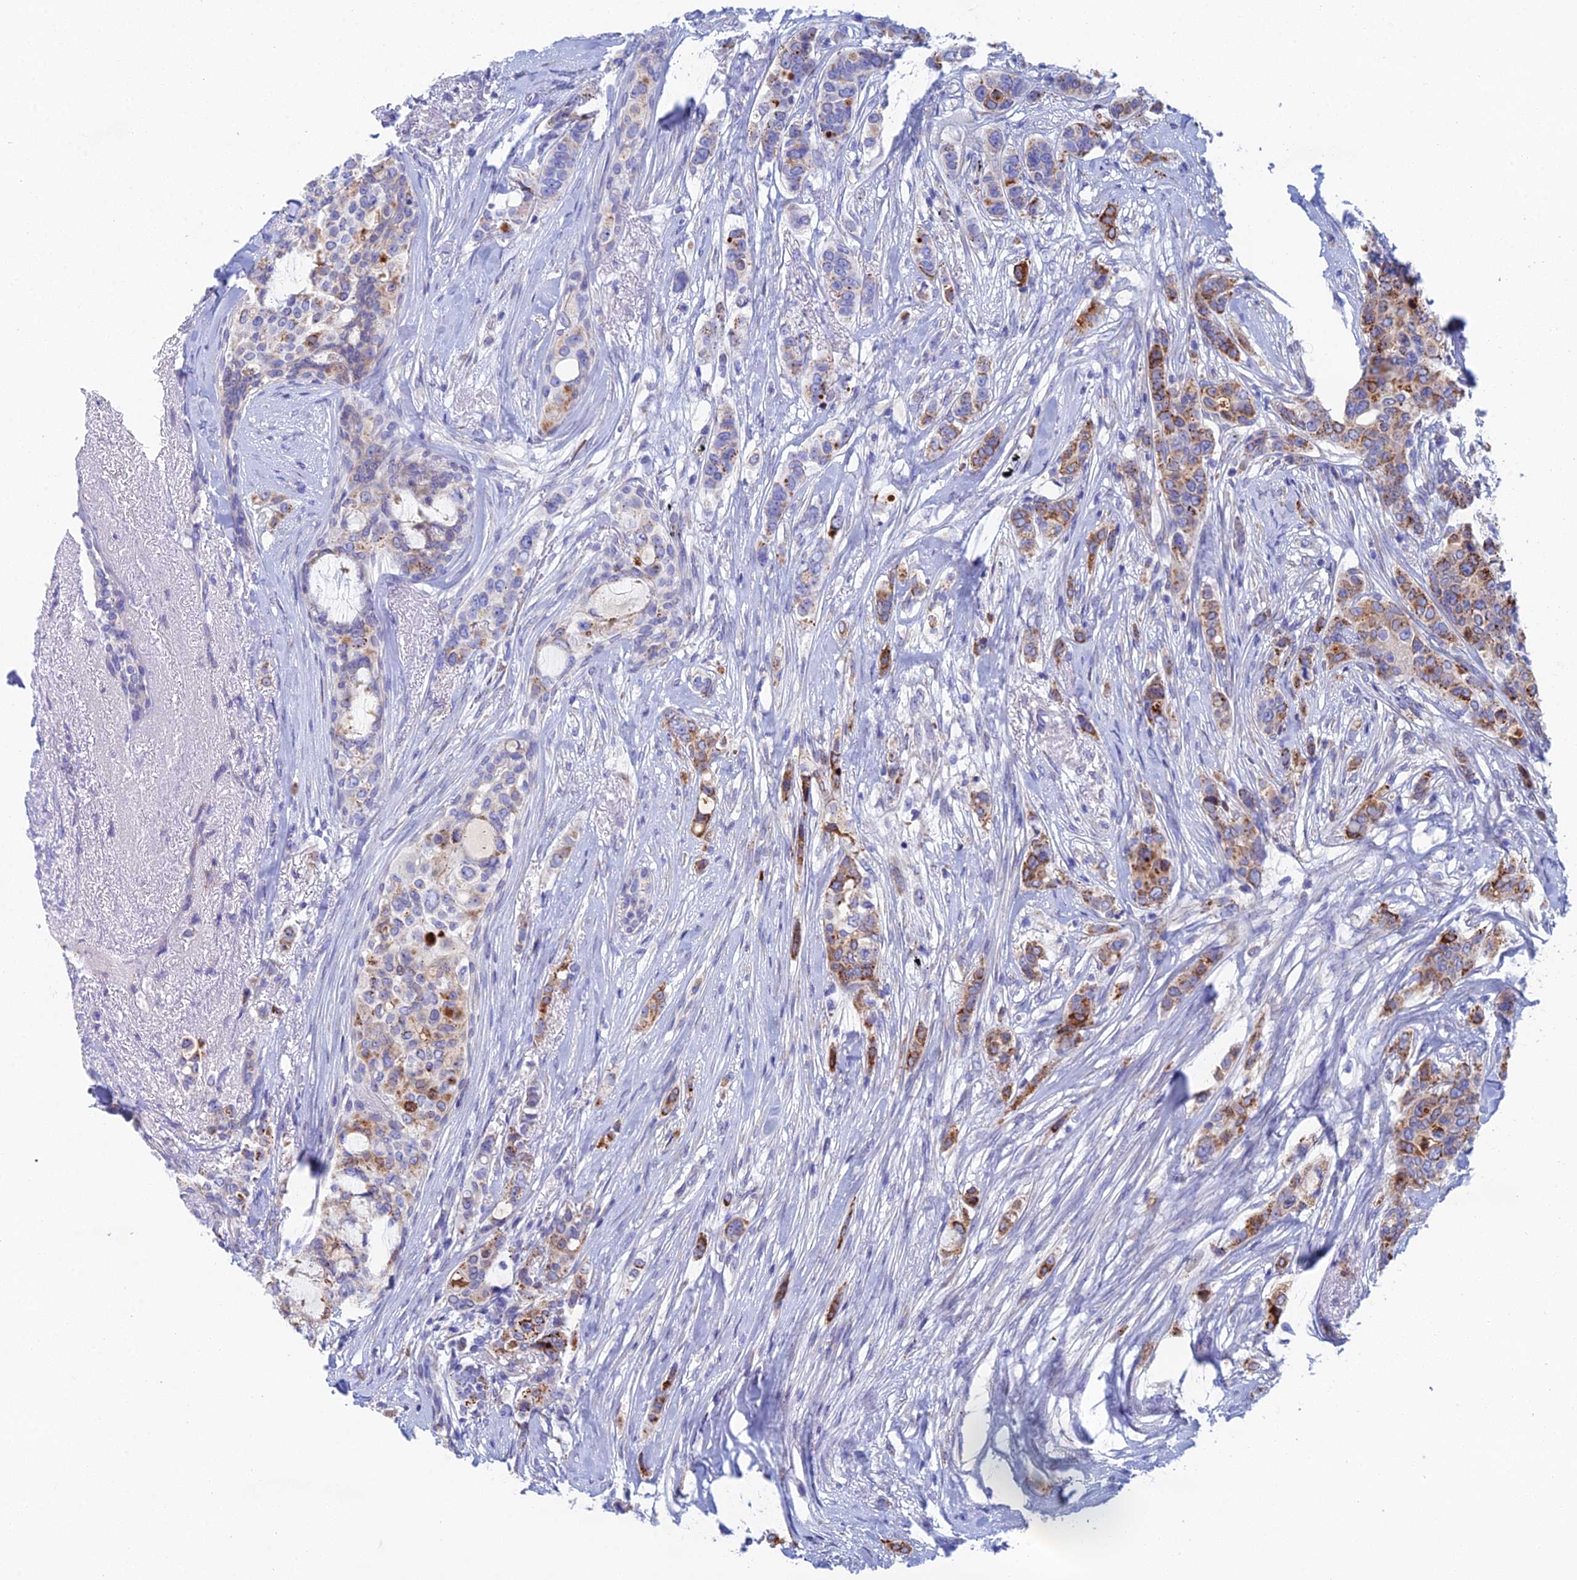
{"staining": {"intensity": "moderate", "quantity": "25%-75%", "location": "cytoplasmic/membranous"}, "tissue": "breast cancer", "cell_type": "Tumor cells", "image_type": "cancer", "snomed": [{"axis": "morphology", "description": "Lobular carcinoma"}, {"axis": "topography", "description": "Breast"}], "caption": "Immunohistochemical staining of human breast cancer (lobular carcinoma) displays medium levels of moderate cytoplasmic/membranous protein positivity in approximately 25%-75% of tumor cells. (brown staining indicates protein expression, while blue staining denotes nuclei).", "gene": "CFAP210", "patient": {"sex": "female", "age": 51}}